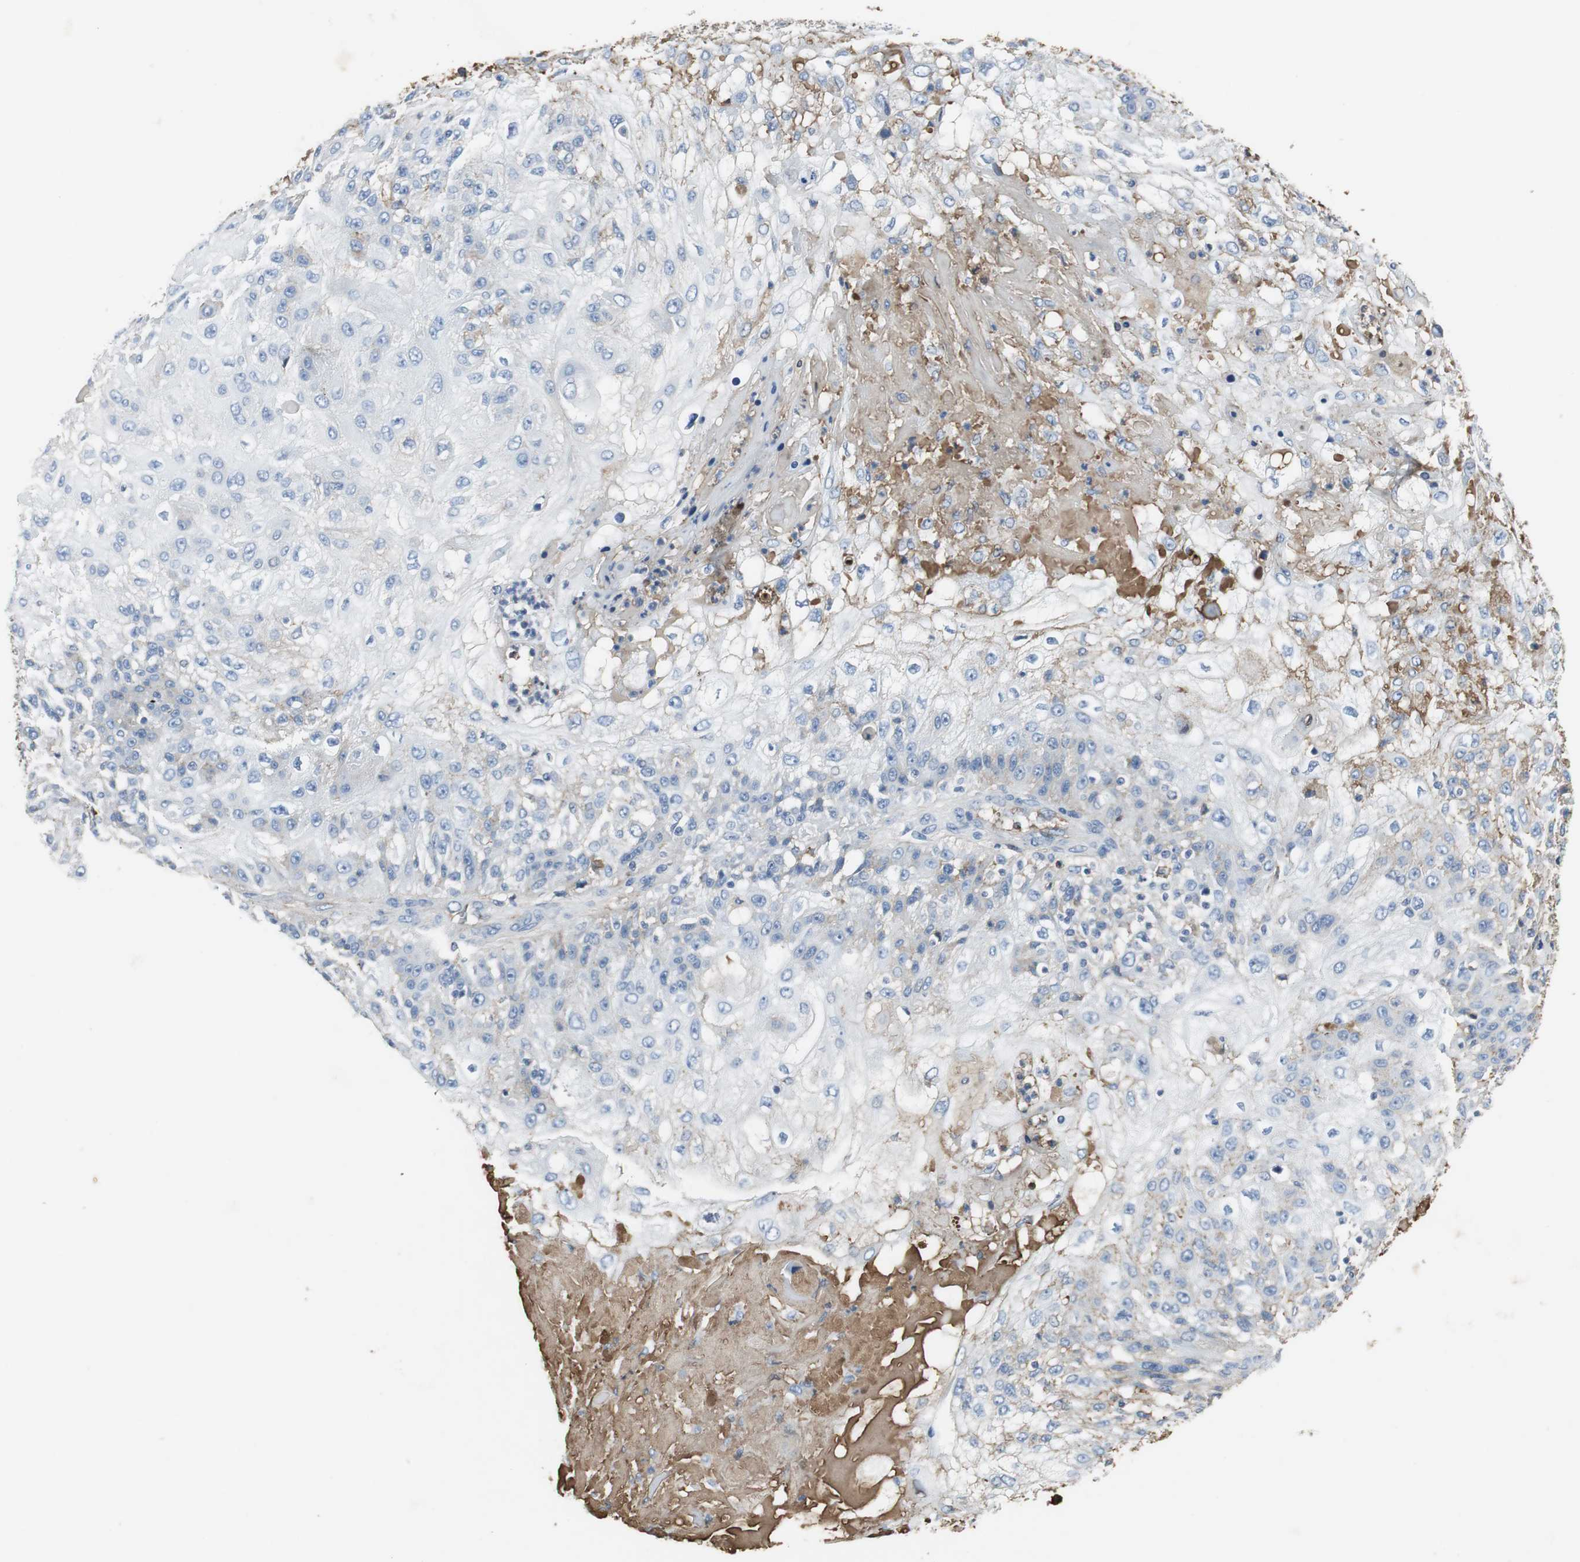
{"staining": {"intensity": "weak", "quantity": "<25%", "location": "cytoplasmic/membranous"}, "tissue": "skin cancer", "cell_type": "Tumor cells", "image_type": "cancer", "snomed": [{"axis": "morphology", "description": "Normal tissue, NOS"}, {"axis": "morphology", "description": "Squamous cell carcinoma, NOS"}, {"axis": "topography", "description": "Skin"}], "caption": "Tumor cells show no significant expression in skin cancer (squamous cell carcinoma).", "gene": "IGHA1", "patient": {"sex": "female", "age": 83}}